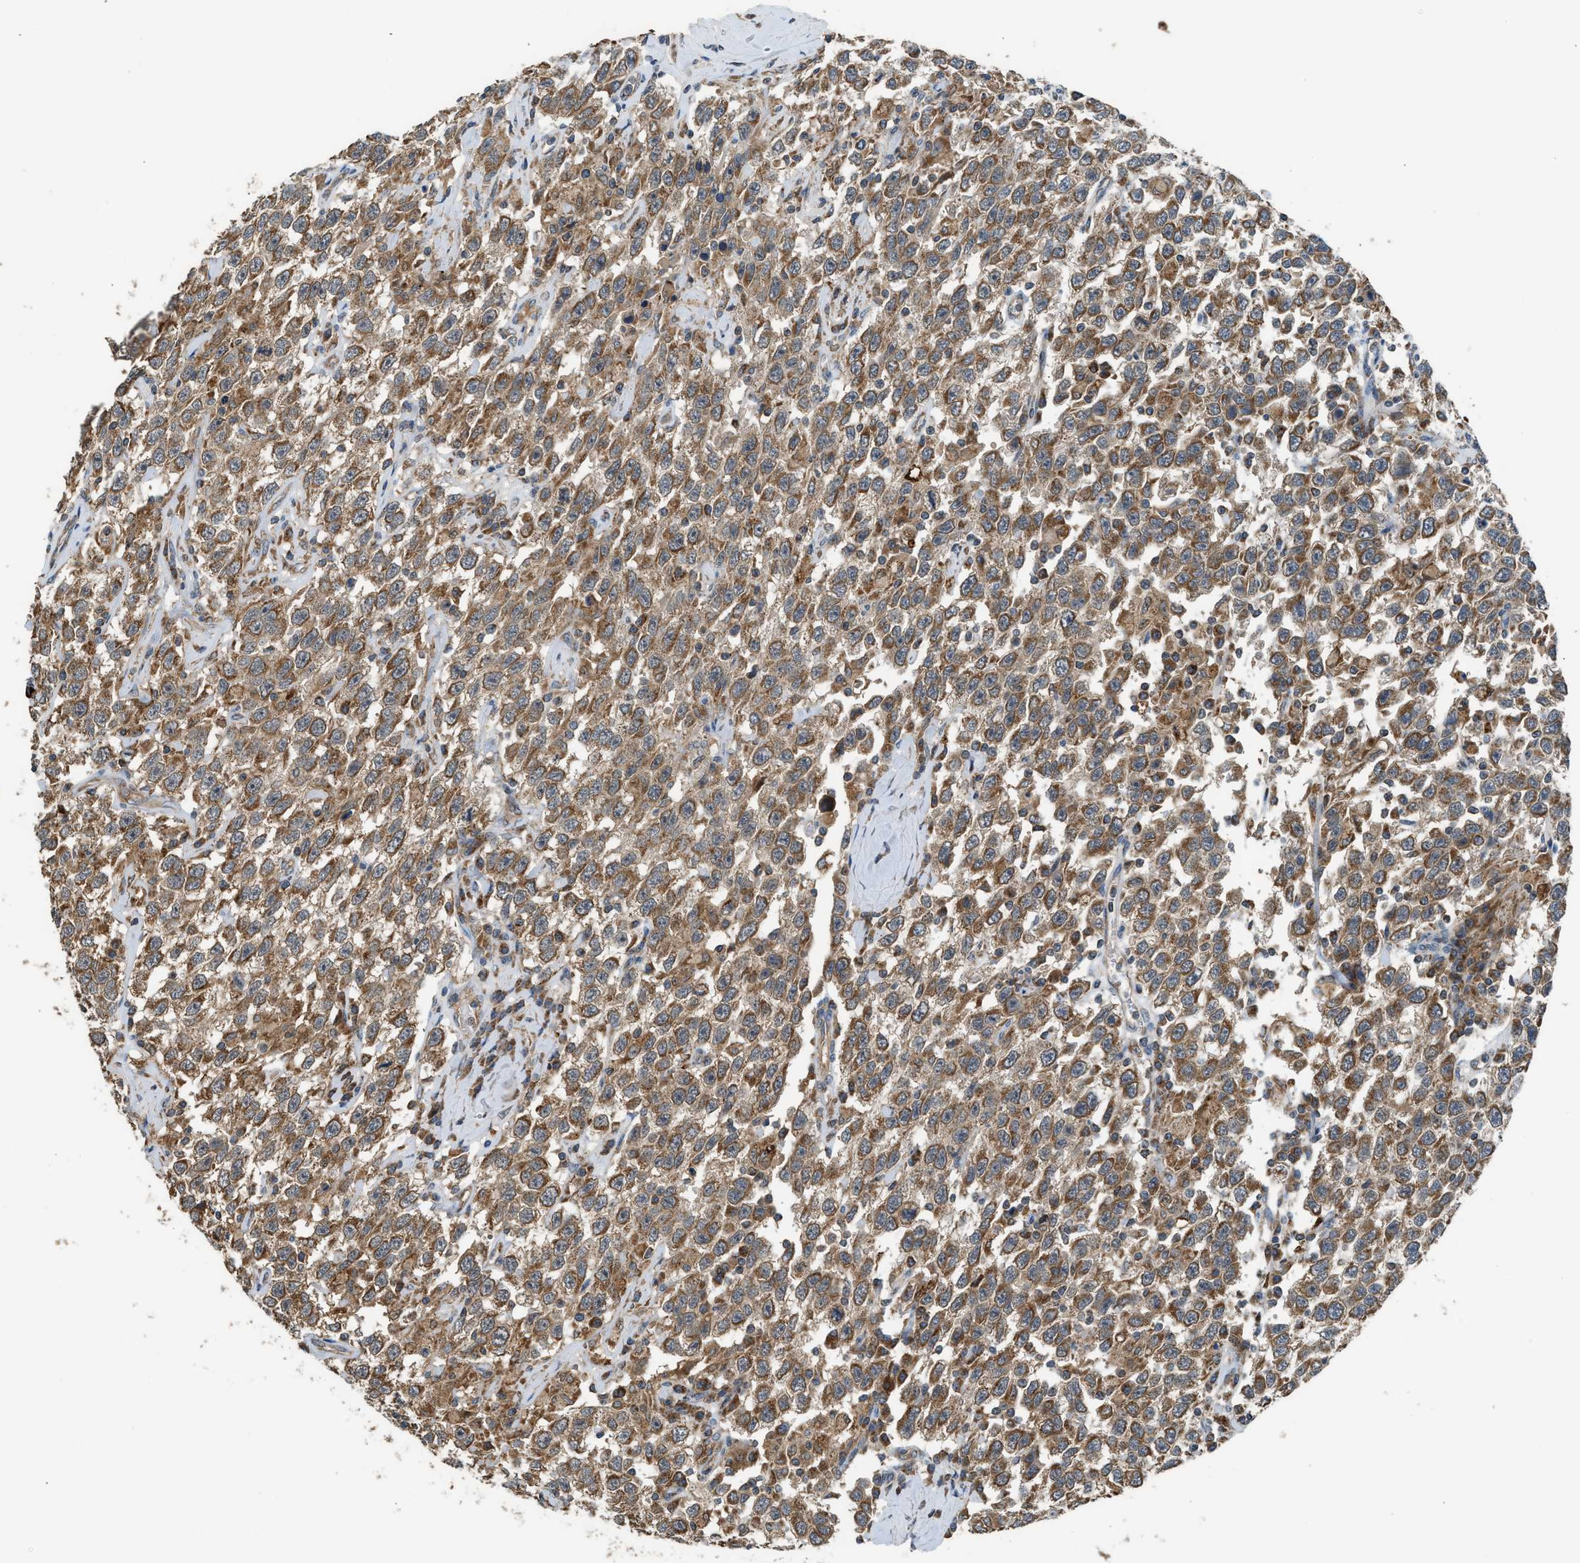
{"staining": {"intensity": "strong", "quantity": ">75%", "location": "cytoplasmic/membranous"}, "tissue": "testis cancer", "cell_type": "Tumor cells", "image_type": "cancer", "snomed": [{"axis": "morphology", "description": "Seminoma, NOS"}, {"axis": "topography", "description": "Testis"}], "caption": "DAB (3,3'-diaminobenzidine) immunohistochemical staining of seminoma (testis) reveals strong cytoplasmic/membranous protein positivity in about >75% of tumor cells. Using DAB (brown) and hematoxylin (blue) stains, captured at high magnification using brightfield microscopy.", "gene": "STARD3", "patient": {"sex": "male", "age": 41}}